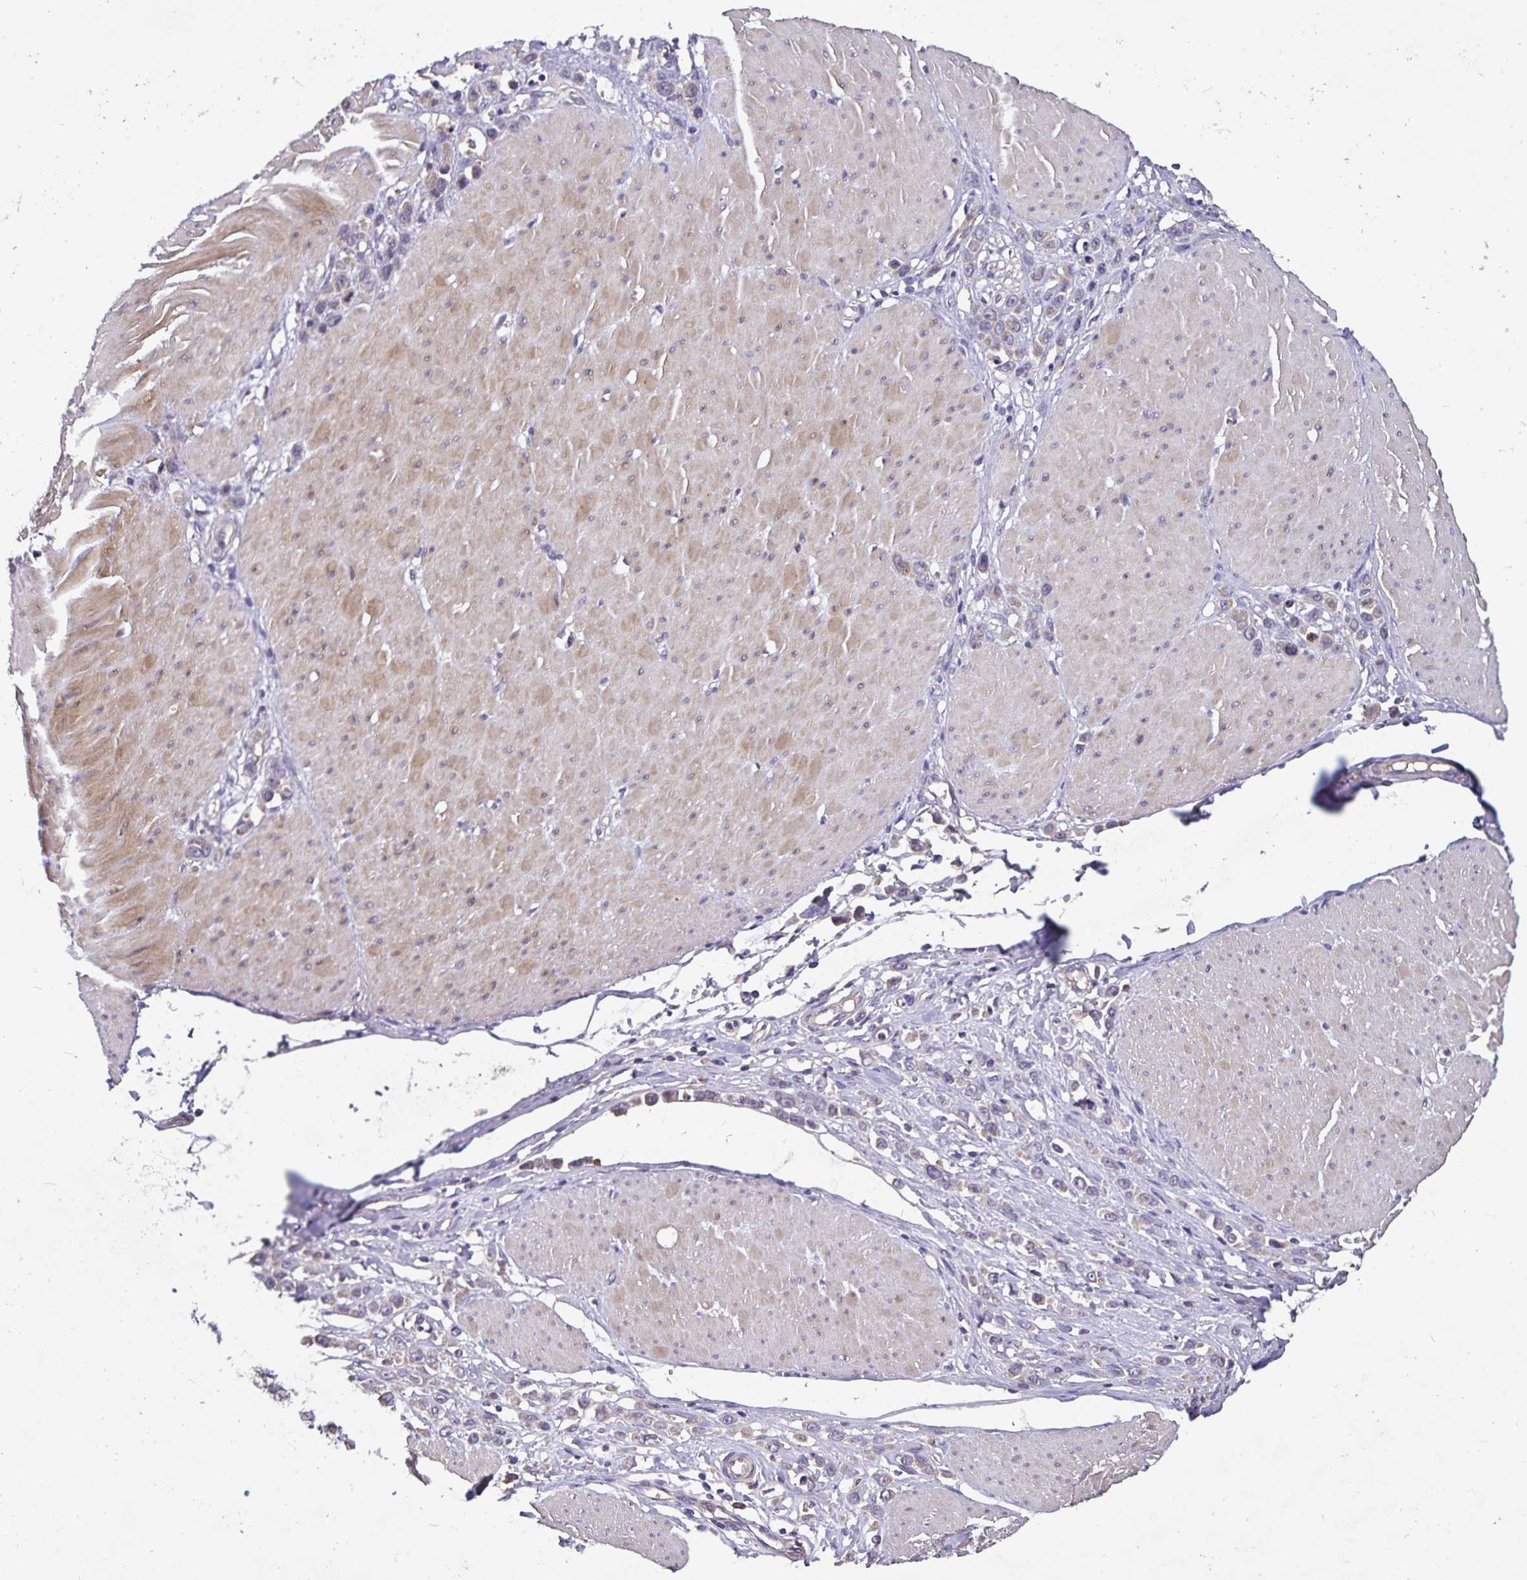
{"staining": {"intensity": "weak", "quantity": "<25%", "location": "cytoplasmic/membranous"}, "tissue": "stomach cancer", "cell_type": "Tumor cells", "image_type": "cancer", "snomed": [{"axis": "morphology", "description": "Adenocarcinoma, NOS"}, {"axis": "topography", "description": "Stomach"}], "caption": "A high-resolution image shows immunohistochemistry staining of stomach cancer (adenocarcinoma), which displays no significant staining in tumor cells.", "gene": "FBXL16", "patient": {"sex": "male", "age": 47}}